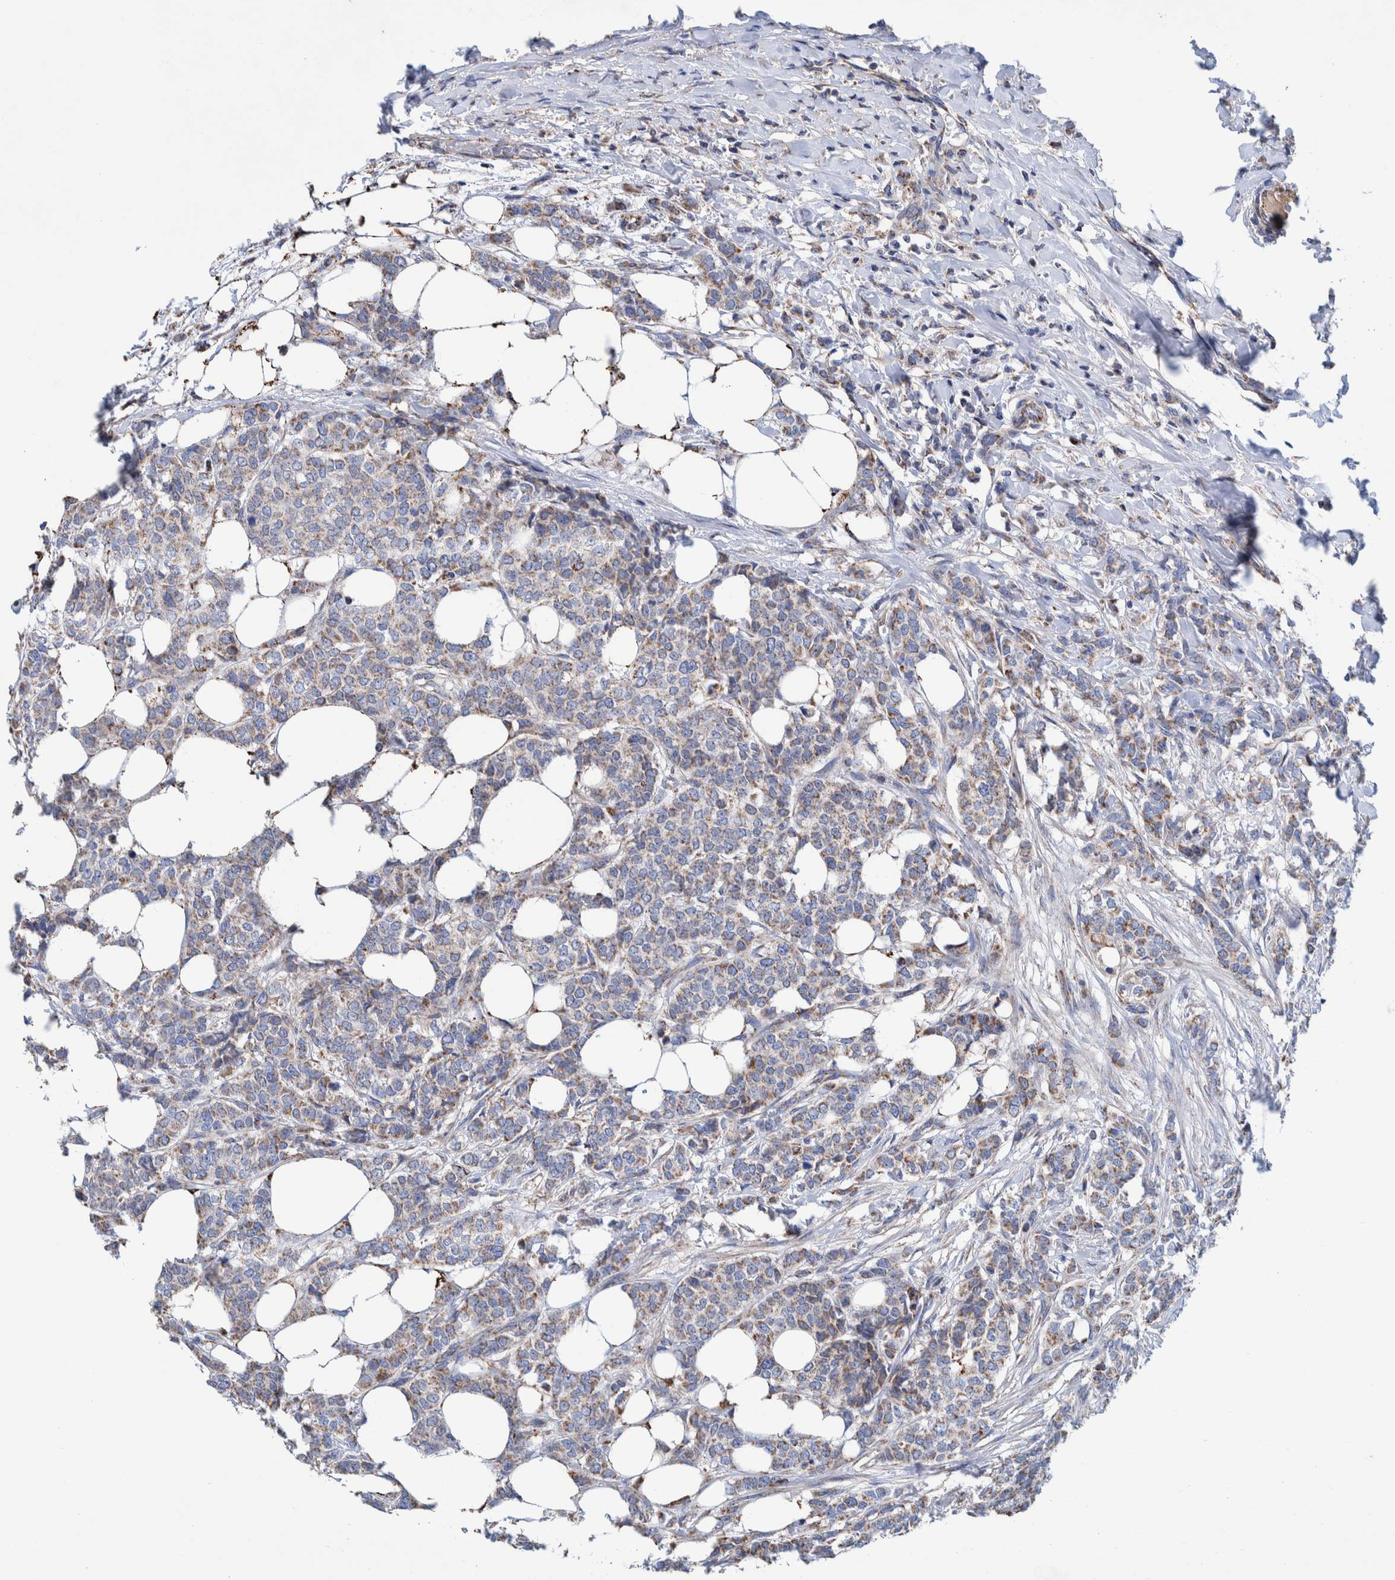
{"staining": {"intensity": "weak", "quantity": ">75%", "location": "cytoplasmic/membranous"}, "tissue": "breast cancer", "cell_type": "Tumor cells", "image_type": "cancer", "snomed": [{"axis": "morphology", "description": "Lobular carcinoma"}, {"axis": "topography", "description": "Skin"}, {"axis": "topography", "description": "Breast"}], "caption": "Weak cytoplasmic/membranous staining for a protein is seen in about >75% of tumor cells of breast lobular carcinoma using immunohistochemistry.", "gene": "DECR1", "patient": {"sex": "female", "age": 46}}